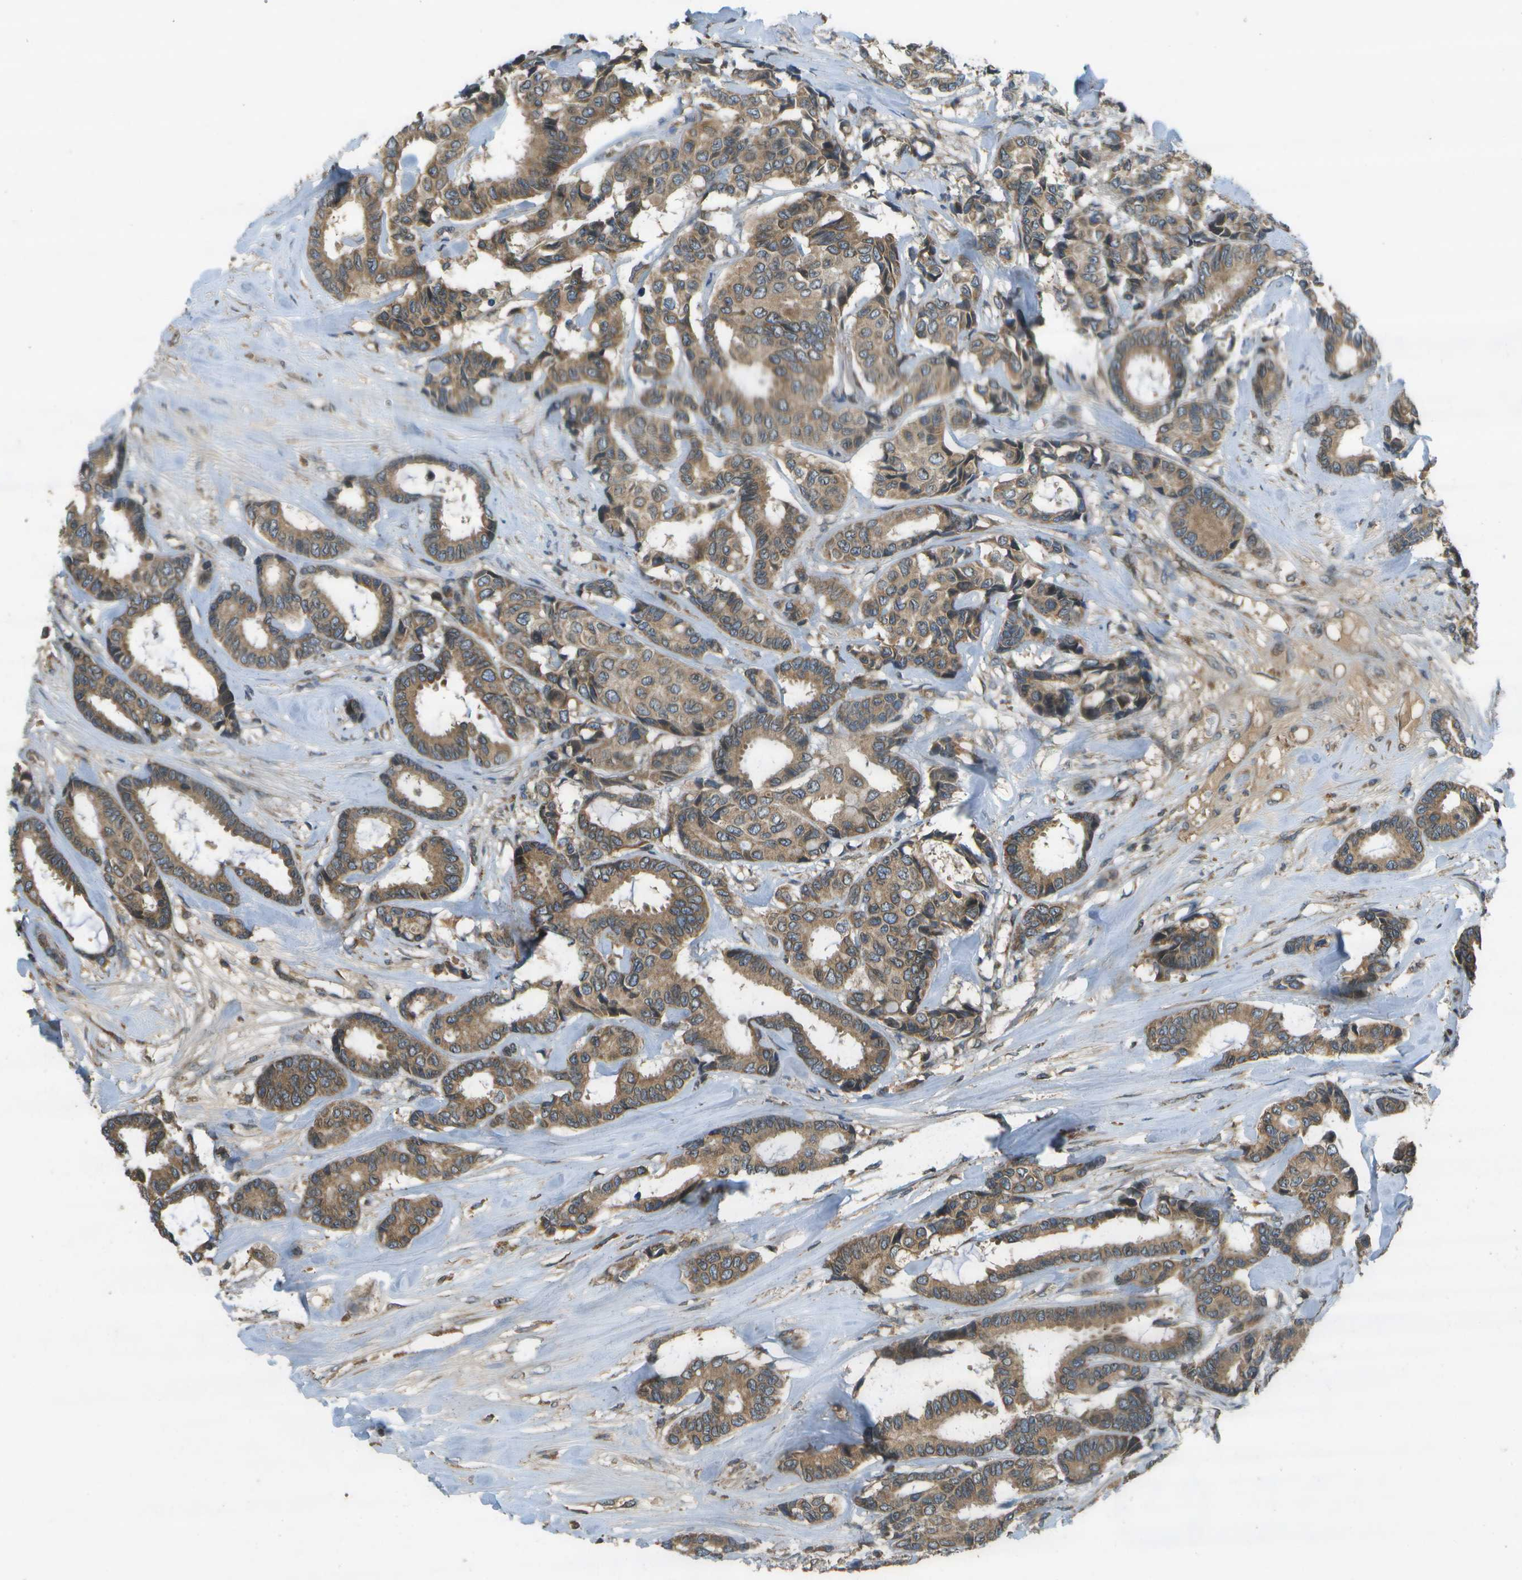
{"staining": {"intensity": "moderate", "quantity": ">75%", "location": "cytoplasmic/membranous"}, "tissue": "breast cancer", "cell_type": "Tumor cells", "image_type": "cancer", "snomed": [{"axis": "morphology", "description": "Duct carcinoma"}, {"axis": "topography", "description": "Breast"}], "caption": "This is an image of IHC staining of breast cancer, which shows moderate positivity in the cytoplasmic/membranous of tumor cells.", "gene": "HFE", "patient": {"sex": "female", "age": 87}}